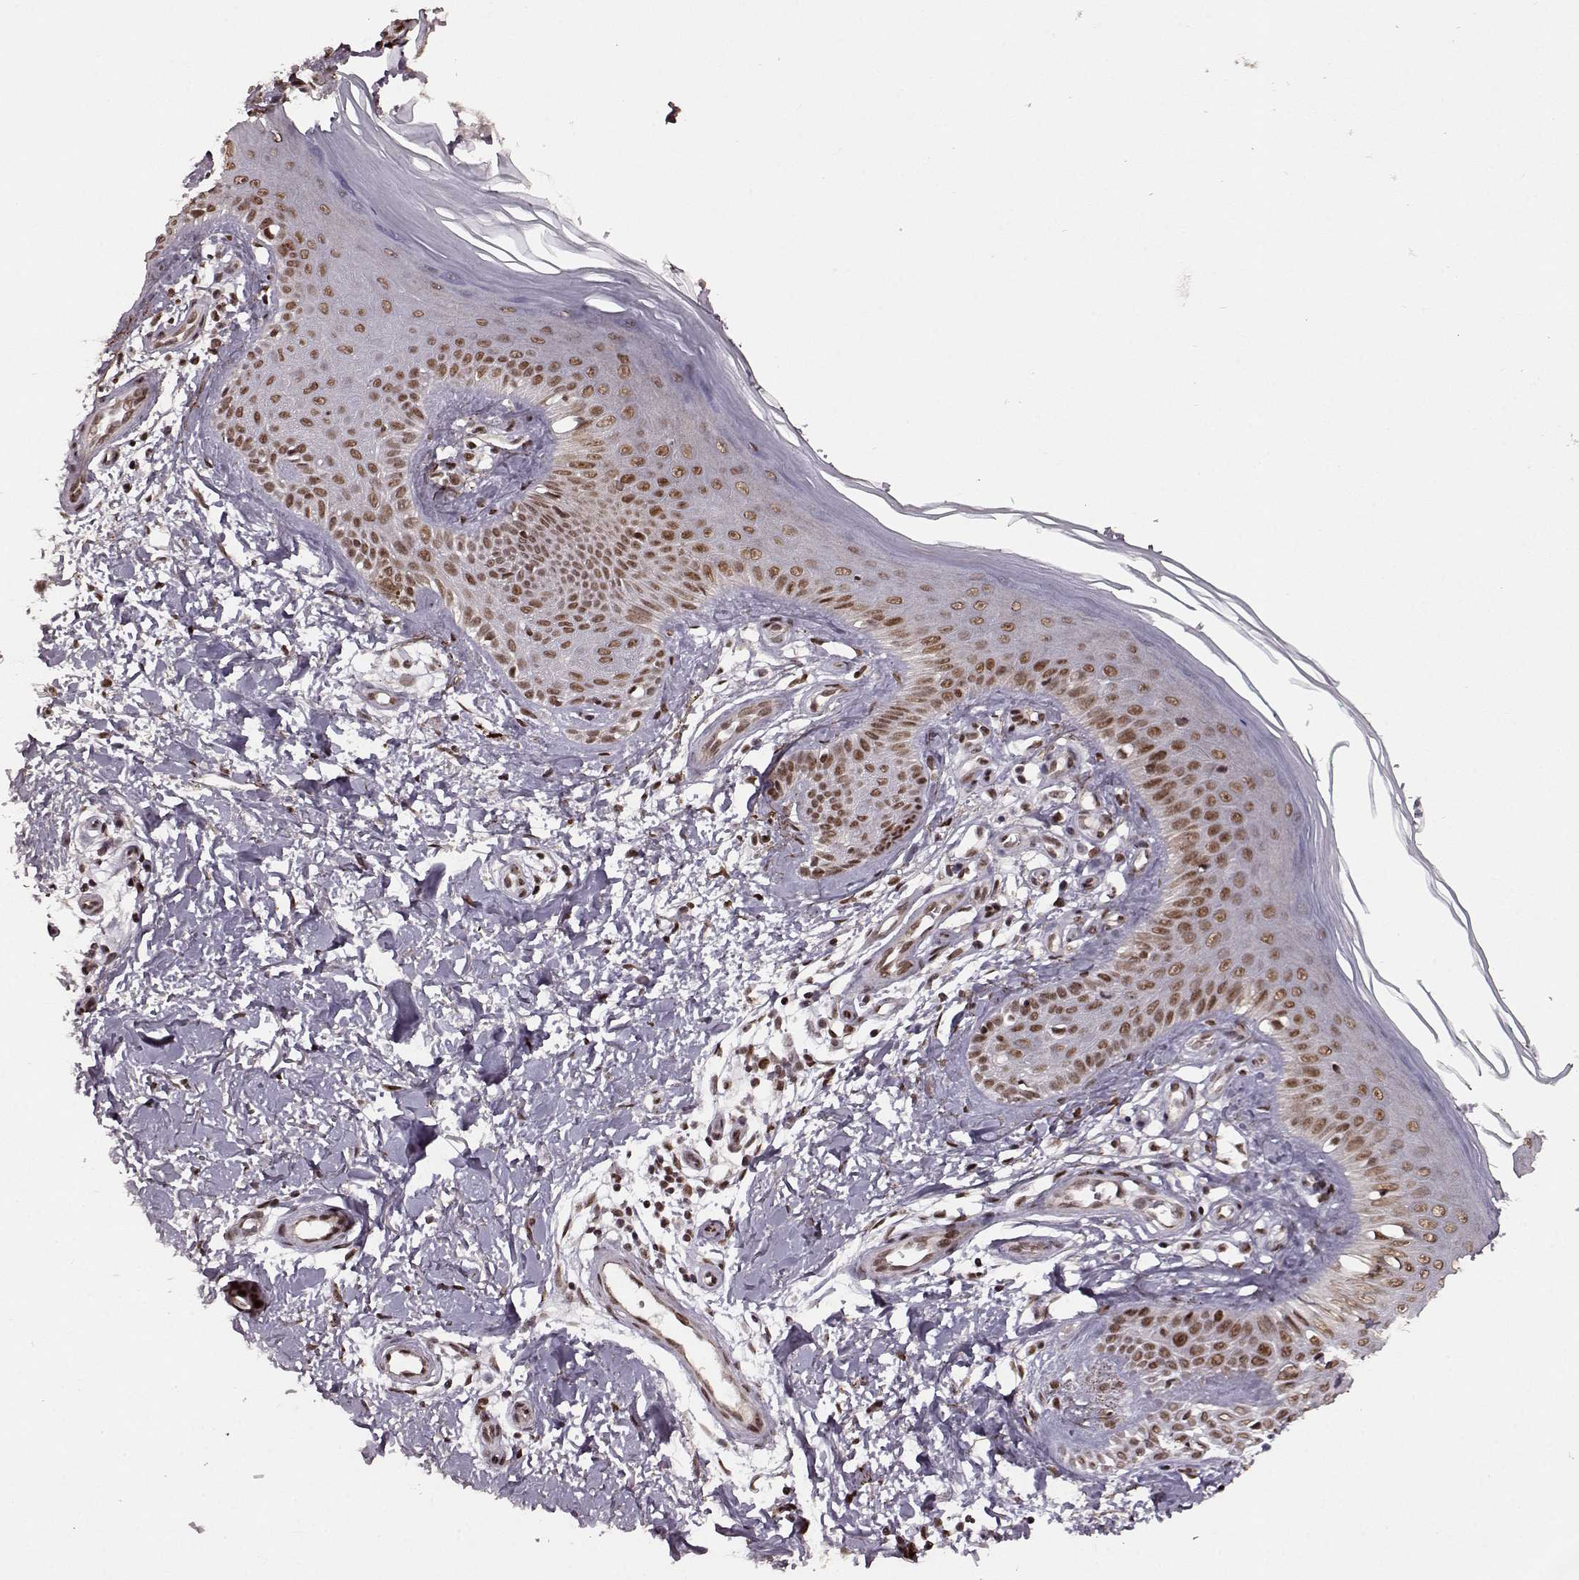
{"staining": {"intensity": "moderate", "quantity": ">75%", "location": "nuclear"}, "tissue": "skin", "cell_type": "Fibroblasts", "image_type": "normal", "snomed": [{"axis": "morphology", "description": "Normal tissue, NOS"}, {"axis": "morphology", "description": "Inflammation, NOS"}, {"axis": "morphology", "description": "Fibrosis, NOS"}, {"axis": "topography", "description": "Skin"}], "caption": "Immunohistochemical staining of normal skin reveals medium levels of moderate nuclear expression in approximately >75% of fibroblasts. (Stains: DAB in brown, nuclei in blue, Microscopy: brightfield microscopy at high magnification).", "gene": "RRAGD", "patient": {"sex": "male", "age": 71}}